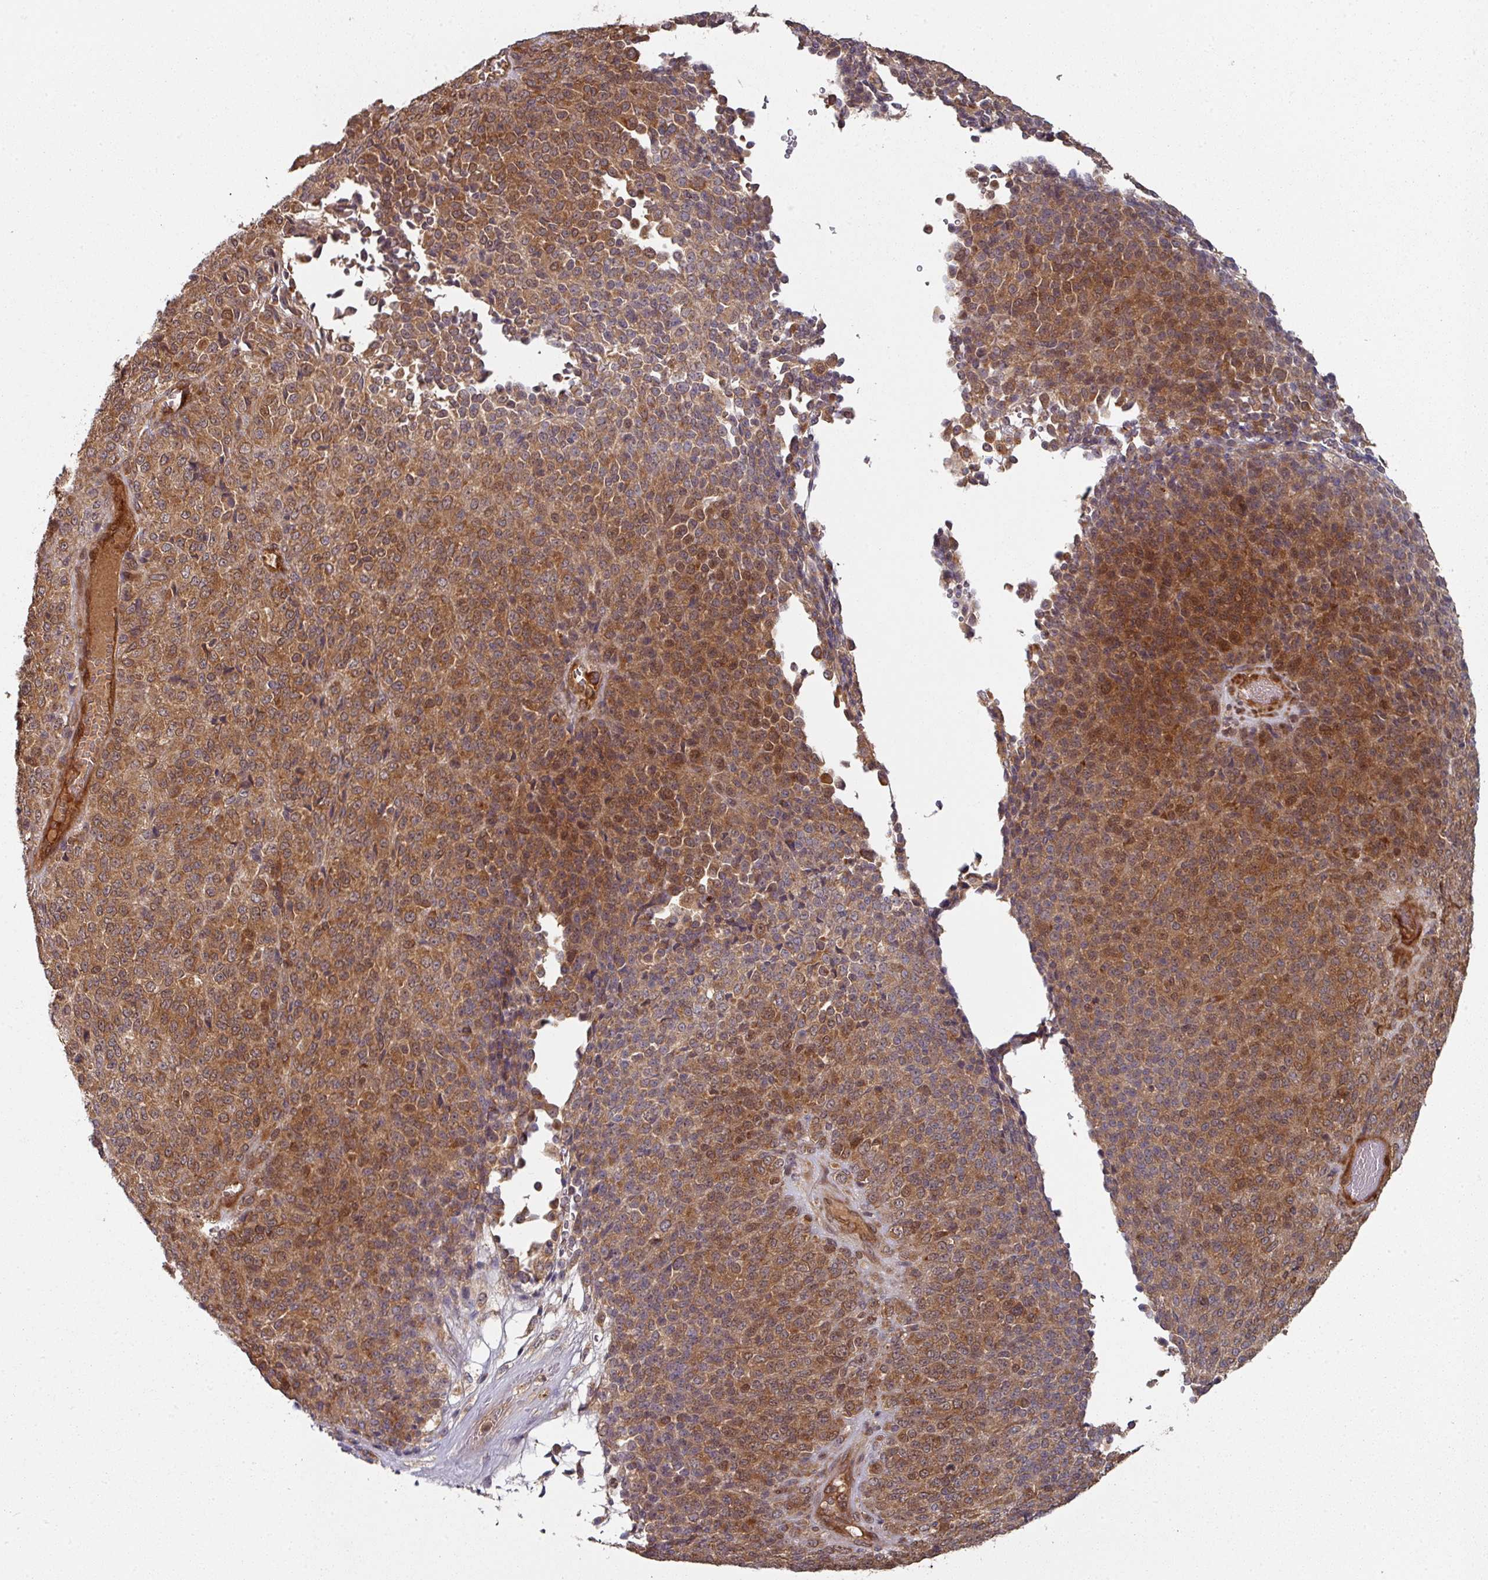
{"staining": {"intensity": "strong", "quantity": "25%-75%", "location": "cytoplasmic/membranous,nuclear"}, "tissue": "melanoma", "cell_type": "Tumor cells", "image_type": "cancer", "snomed": [{"axis": "morphology", "description": "Malignant melanoma, Metastatic site"}, {"axis": "topography", "description": "Brain"}], "caption": "This image displays immunohistochemistry staining of human melanoma, with high strong cytoplasmic/membranous and nuclear positivity in about 25%-75% of tumor cells.", "gene": "EIF4EBP2", "patient": {"sex": "female", "age": 56}}